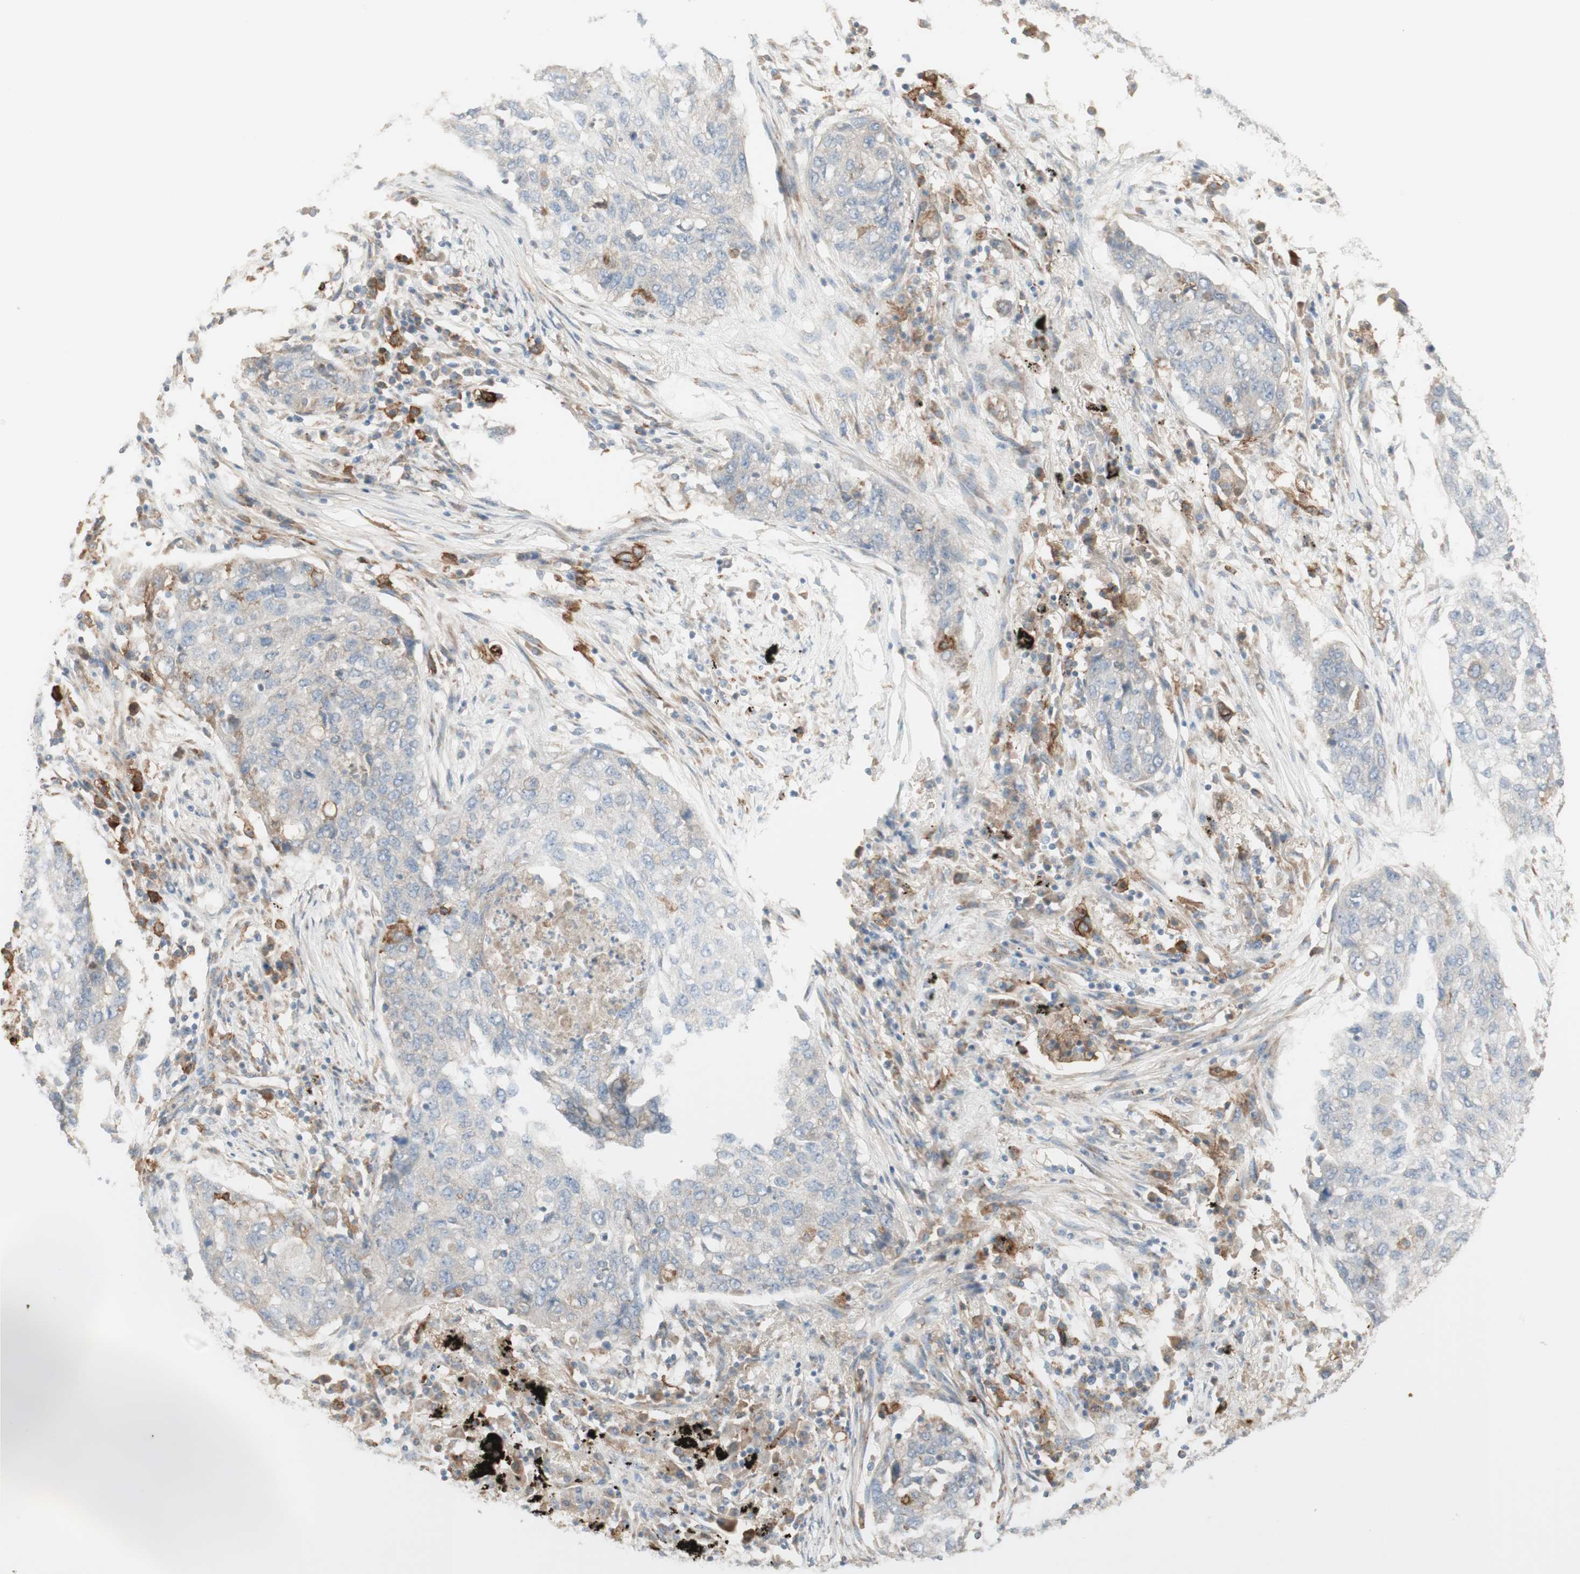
{"staining": {"intensity": "negative", "quantity": "none", "location": "none"}, "tissue": "lung cancer", "cell_type": "Tumor cells", "image_type": "cancer", "snomed": [{"axis": "morphology", "description": "Squamous cell carcinoma, NOS"}, {"axis": "topography", "description": "Lung"}], "caption": "This is a micrograph of immunohistochemistry (IHC) staining of lung cancer (squamous cell carcinoma), which shows no staining in tumor cells.", "gene": "PTGER4", "patient": {"sex": "female", "age": 63}}